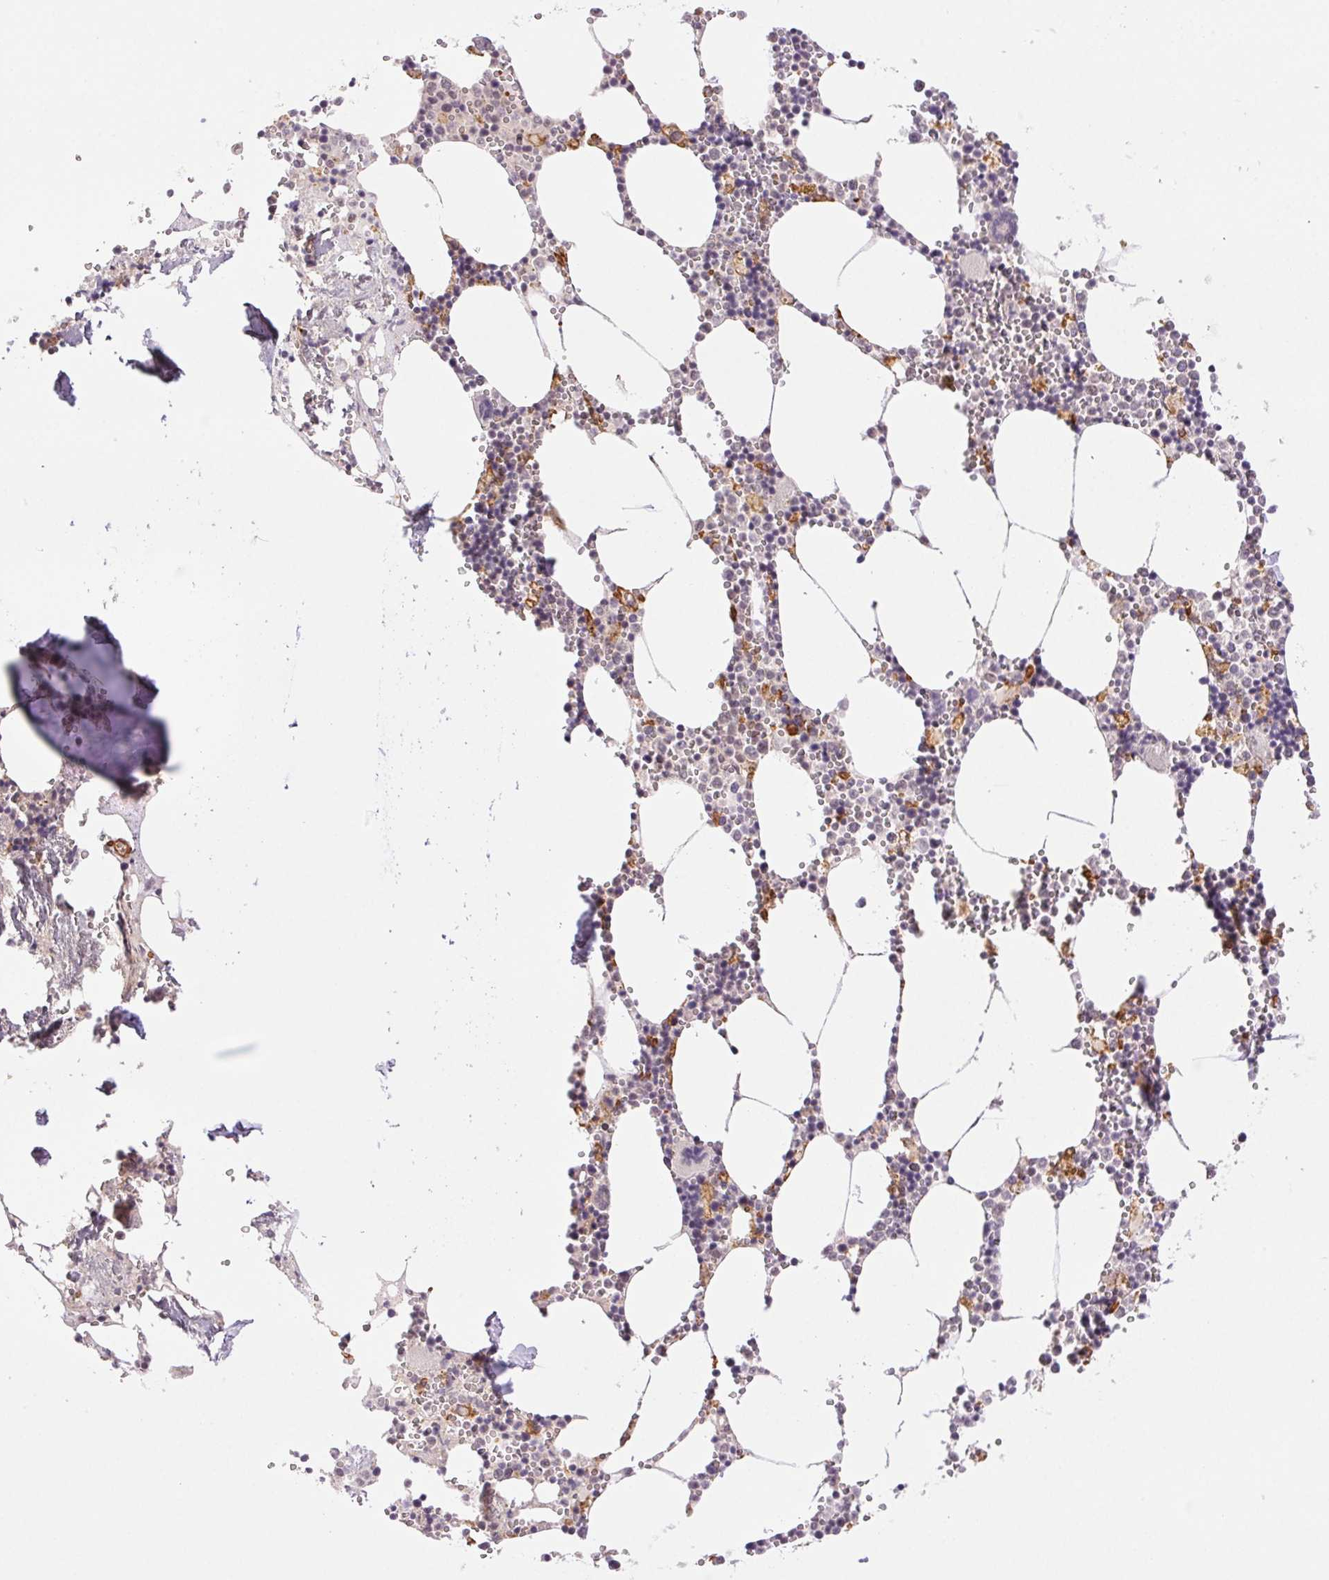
{"staining": {"intensity": "moderate", "quantity": "<25%", "location": "cytoplasmic/membranous"}, "tissue": "bone marrow", "cell_type": "Hematopoietic cells", "image_type": "normal", "snomed": [{"axis": "morphology", "description": "Normal tissue, NOS"}, {"axis": "topography", "description": "Bone marrow"}], "caption": "Protein staining of unremarkable bone marrow shows moderate cytoplasmic/membranous staining in about <25% of hematopoietic cells. Immunohistochemistry (ihc) stains the protein in brown and the nuclei are stained blue.", "gene": "PRPF18", "patient": {"sex": "male", "age": 54}}